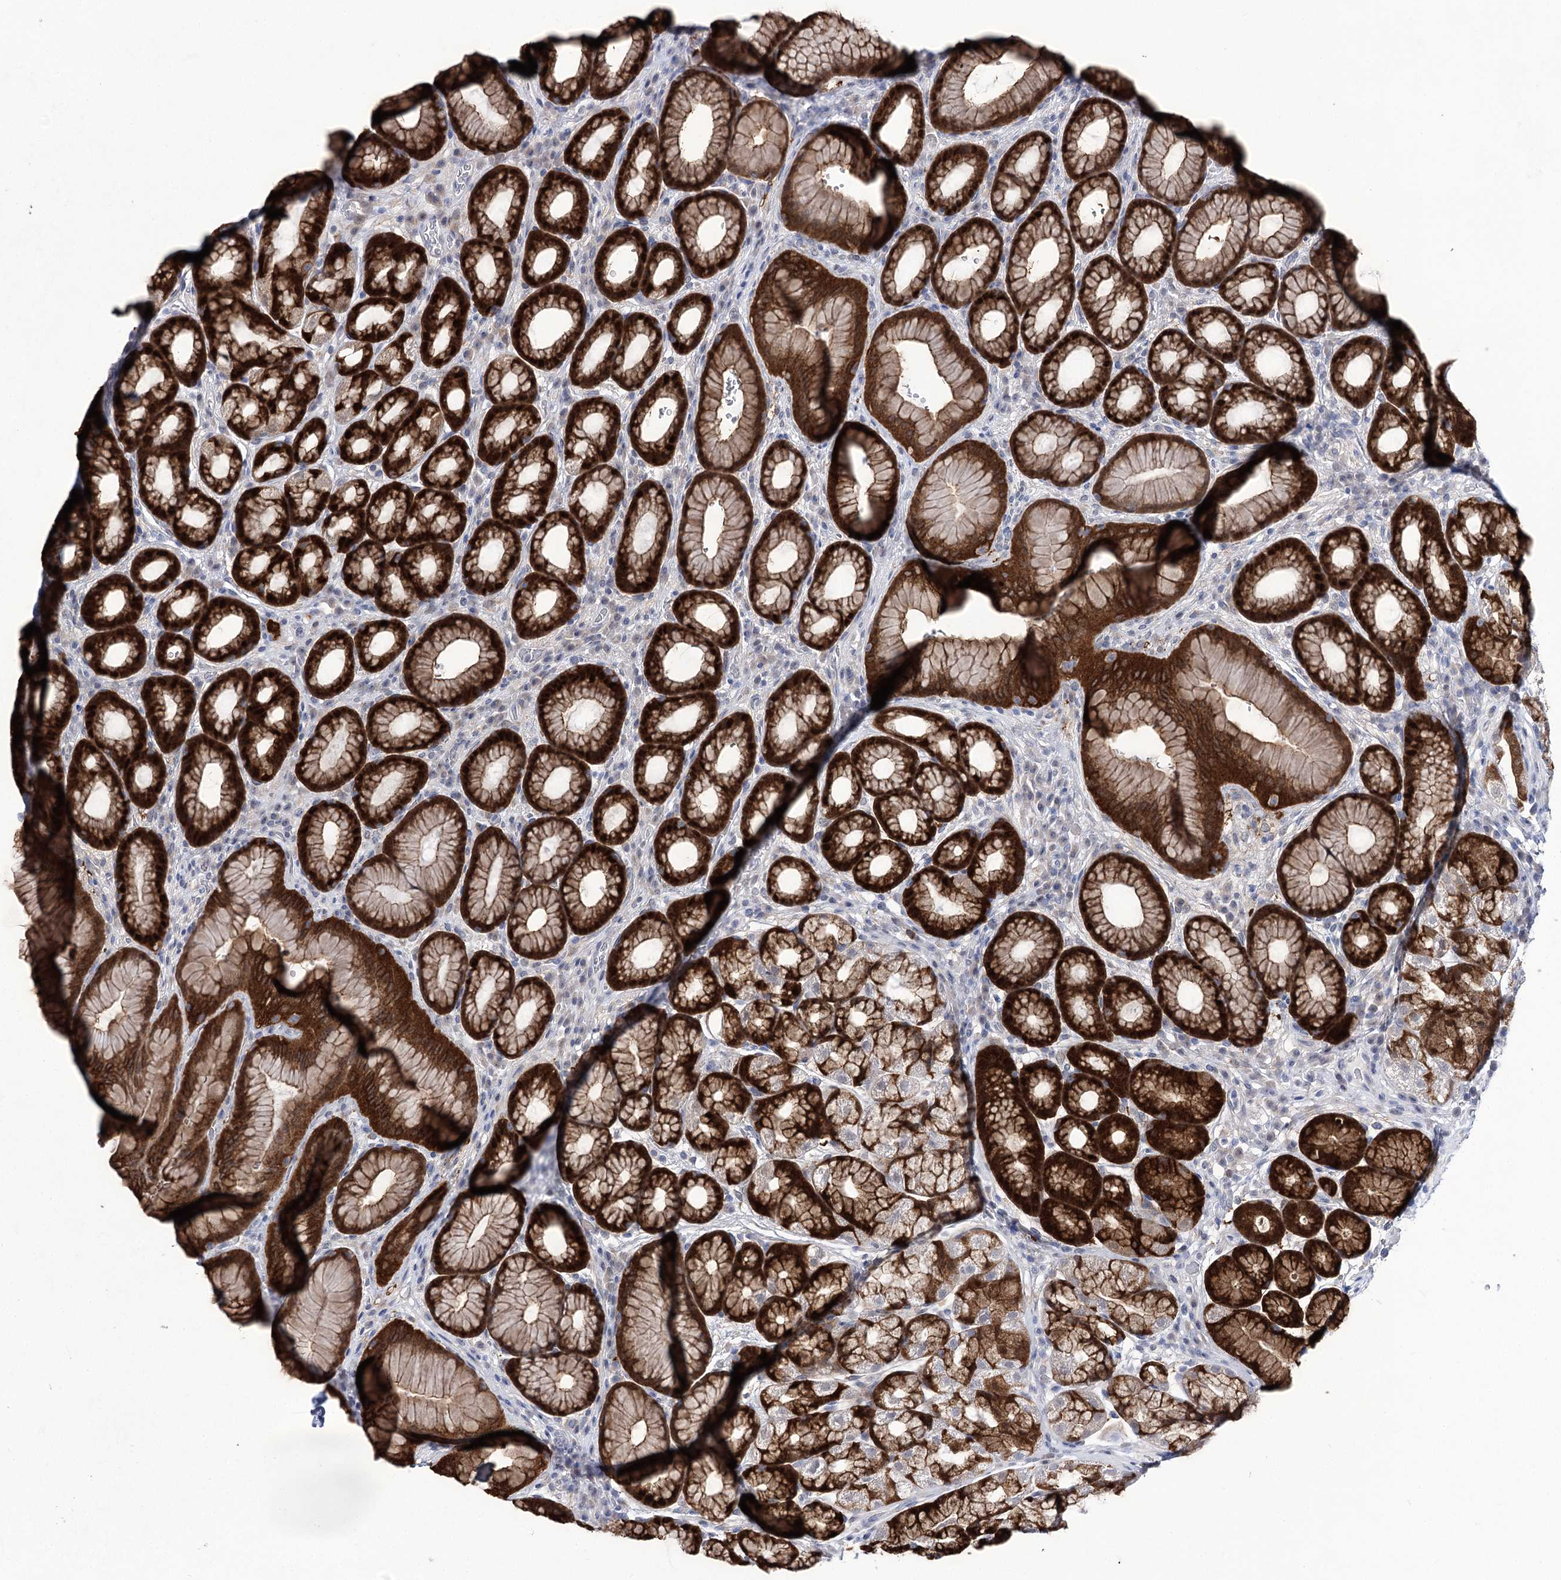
{"staining": {"intensity": "strong", "quantity": ">75%", "location": "cytoplasmic/membranous,nuclear"}, "tissue": "stomach", "cell_type": "Glandular cells", "image_type": "normal", "snomed": [{"axis": "morphology", "description": "Normal tissue, NOS"}, {"axis": "morphology", "description": "Adenocarcinoma, NOS"}, {"axis": "topography", "description": "Stomach"}], "caption": "This photomicrograph demonstrates IHC staining of unremarkable human stomach, with high strong cytoplasmic/membranous,nuclear positivity in about >75% of glandular cells.", "gene": "UGDH", "patient": {"sex": "male", "age": 57}}